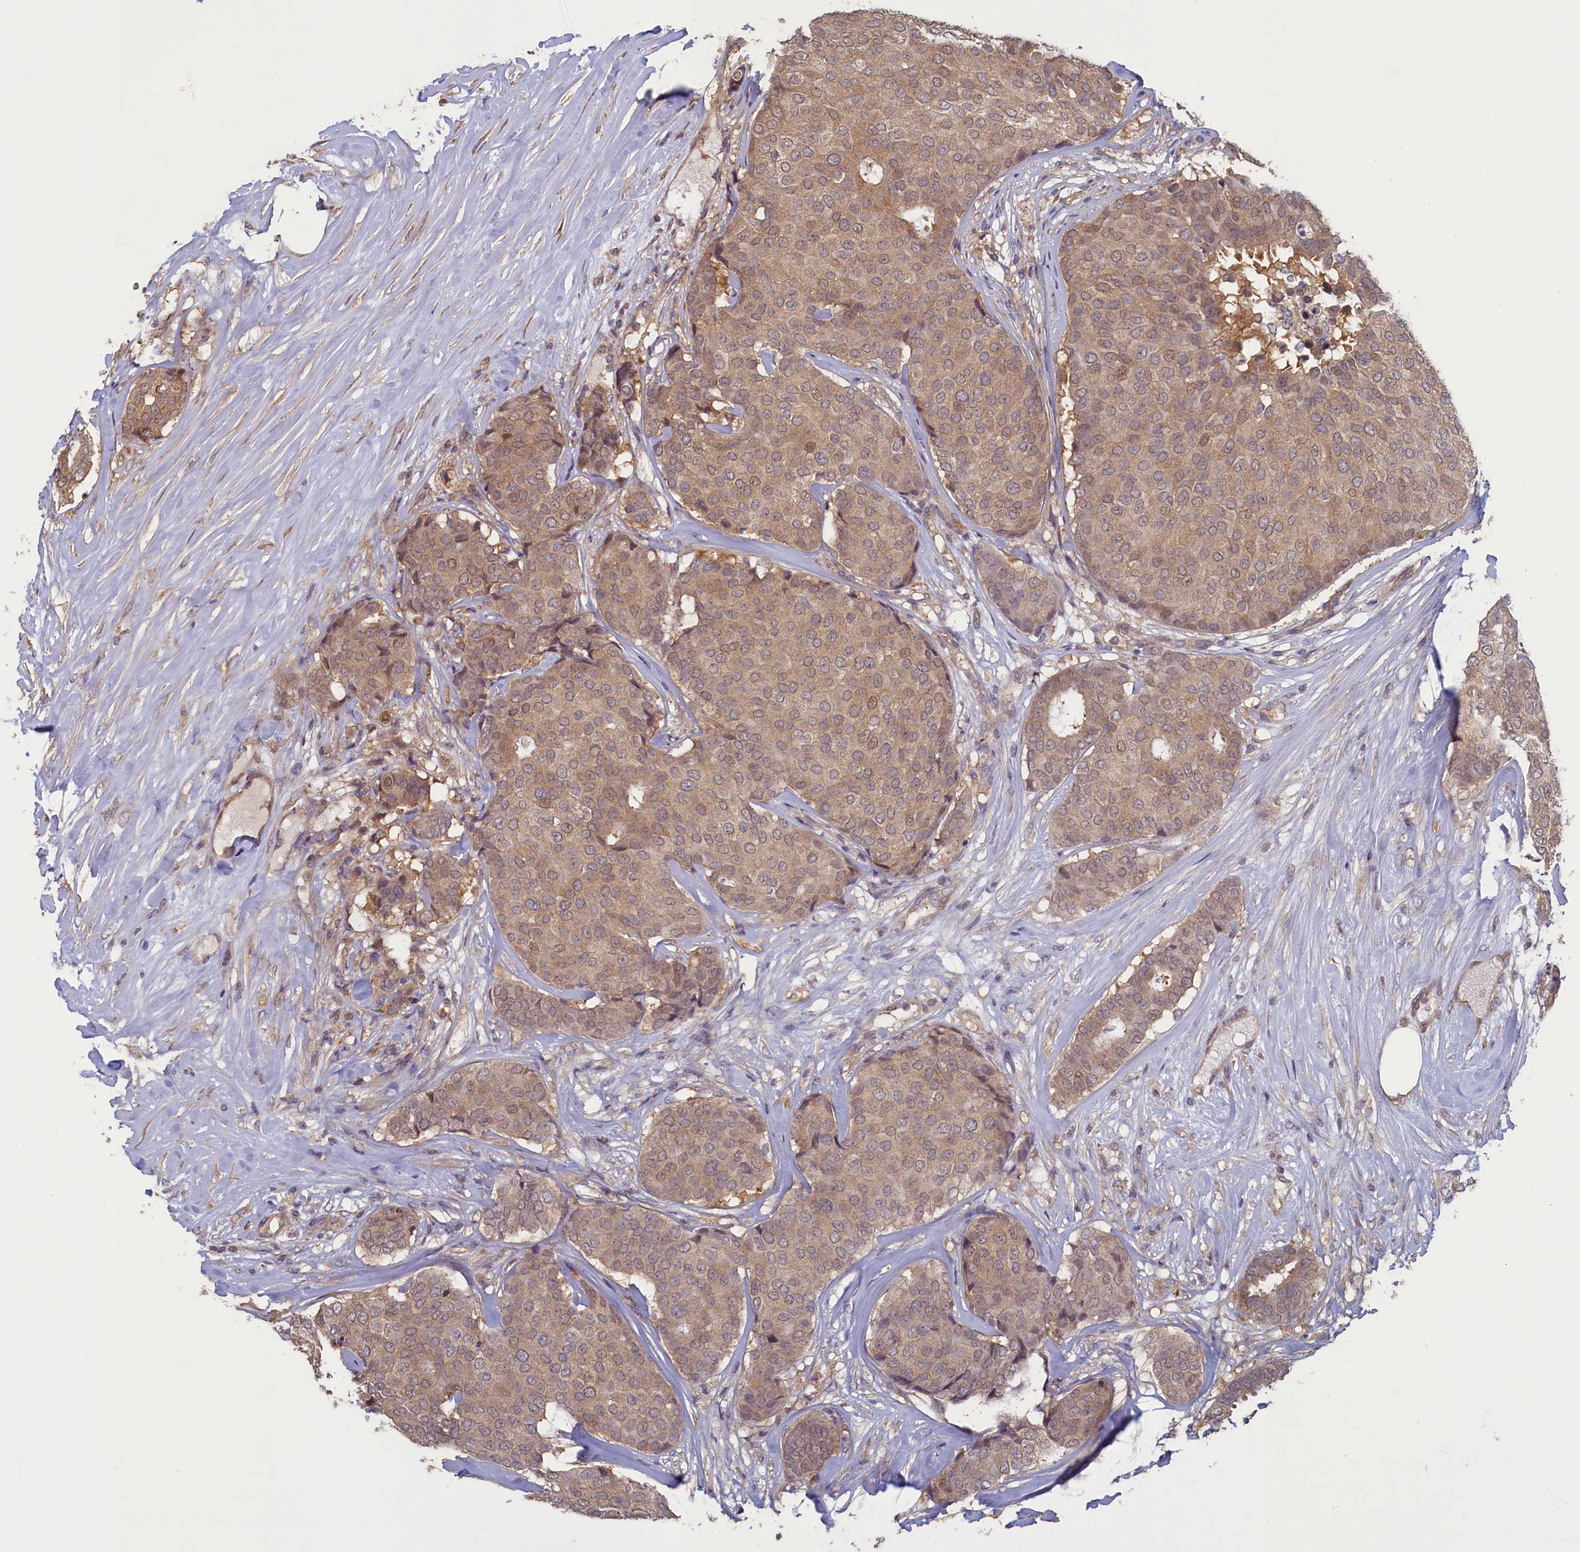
{"staining": {"intensity": "weak", "quantity": ">75%", "location": "cytoplasmic/membranous"}, "tissue": "breast cancer", "cell_type": "Tumor cells", "image_type": "cancer", "snomed": [{"axis": "morphology", "description": "Duct carcinoma"}, {"axis": "topography", "description": "Breast"}], "caption": "Weak cytoplasmic/membranous positivity is present in about >75% of tumor cells in breast cancer (infiltrating ductal carcinoma). The protein is shown in brown color, while the nuclei are stained blue.", "gene": "CIAO2B", "patient": {"sex": "female", "age": 75}}